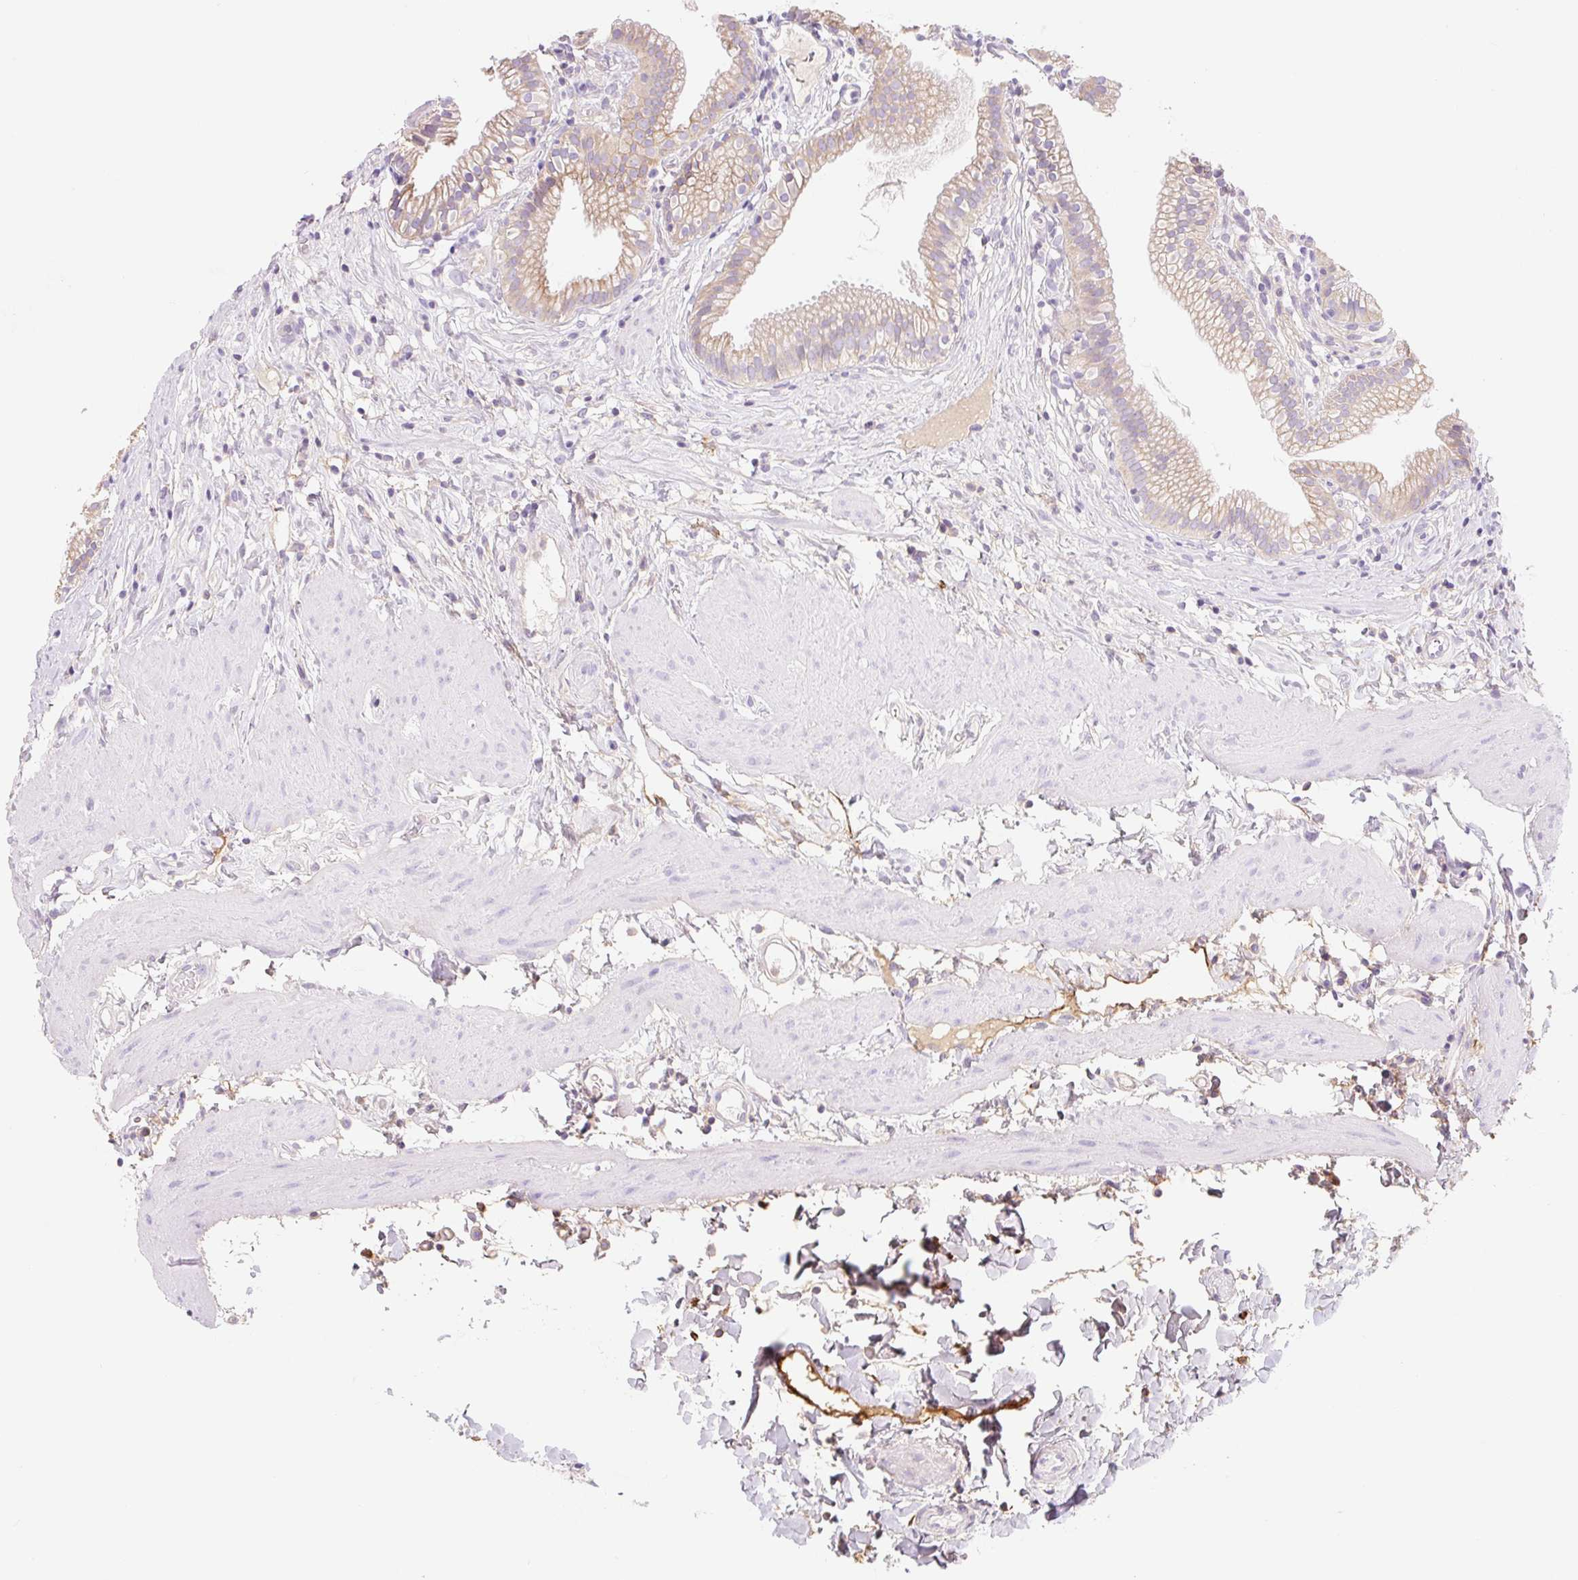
{"staining": {"intensity": "moderate", "quantity": ">75%", "location": "cytoplasmic/membranous"}, "tissue": "gallbladder", "cell_type": "Glandular cells", "image_type": "normal", "snomed": [{"axis": "morphology", "description": "Normal tissue, NOS"}, {"axis": "topography", "description": "Gallbladder"}], "caption": "Glandular cells reveal moderate cytoplasmic/membranous expression in about >75% of cells in benign gallbladder.", "gene": "LYVE1", "patient": {"sex": "female", "age": 46}}